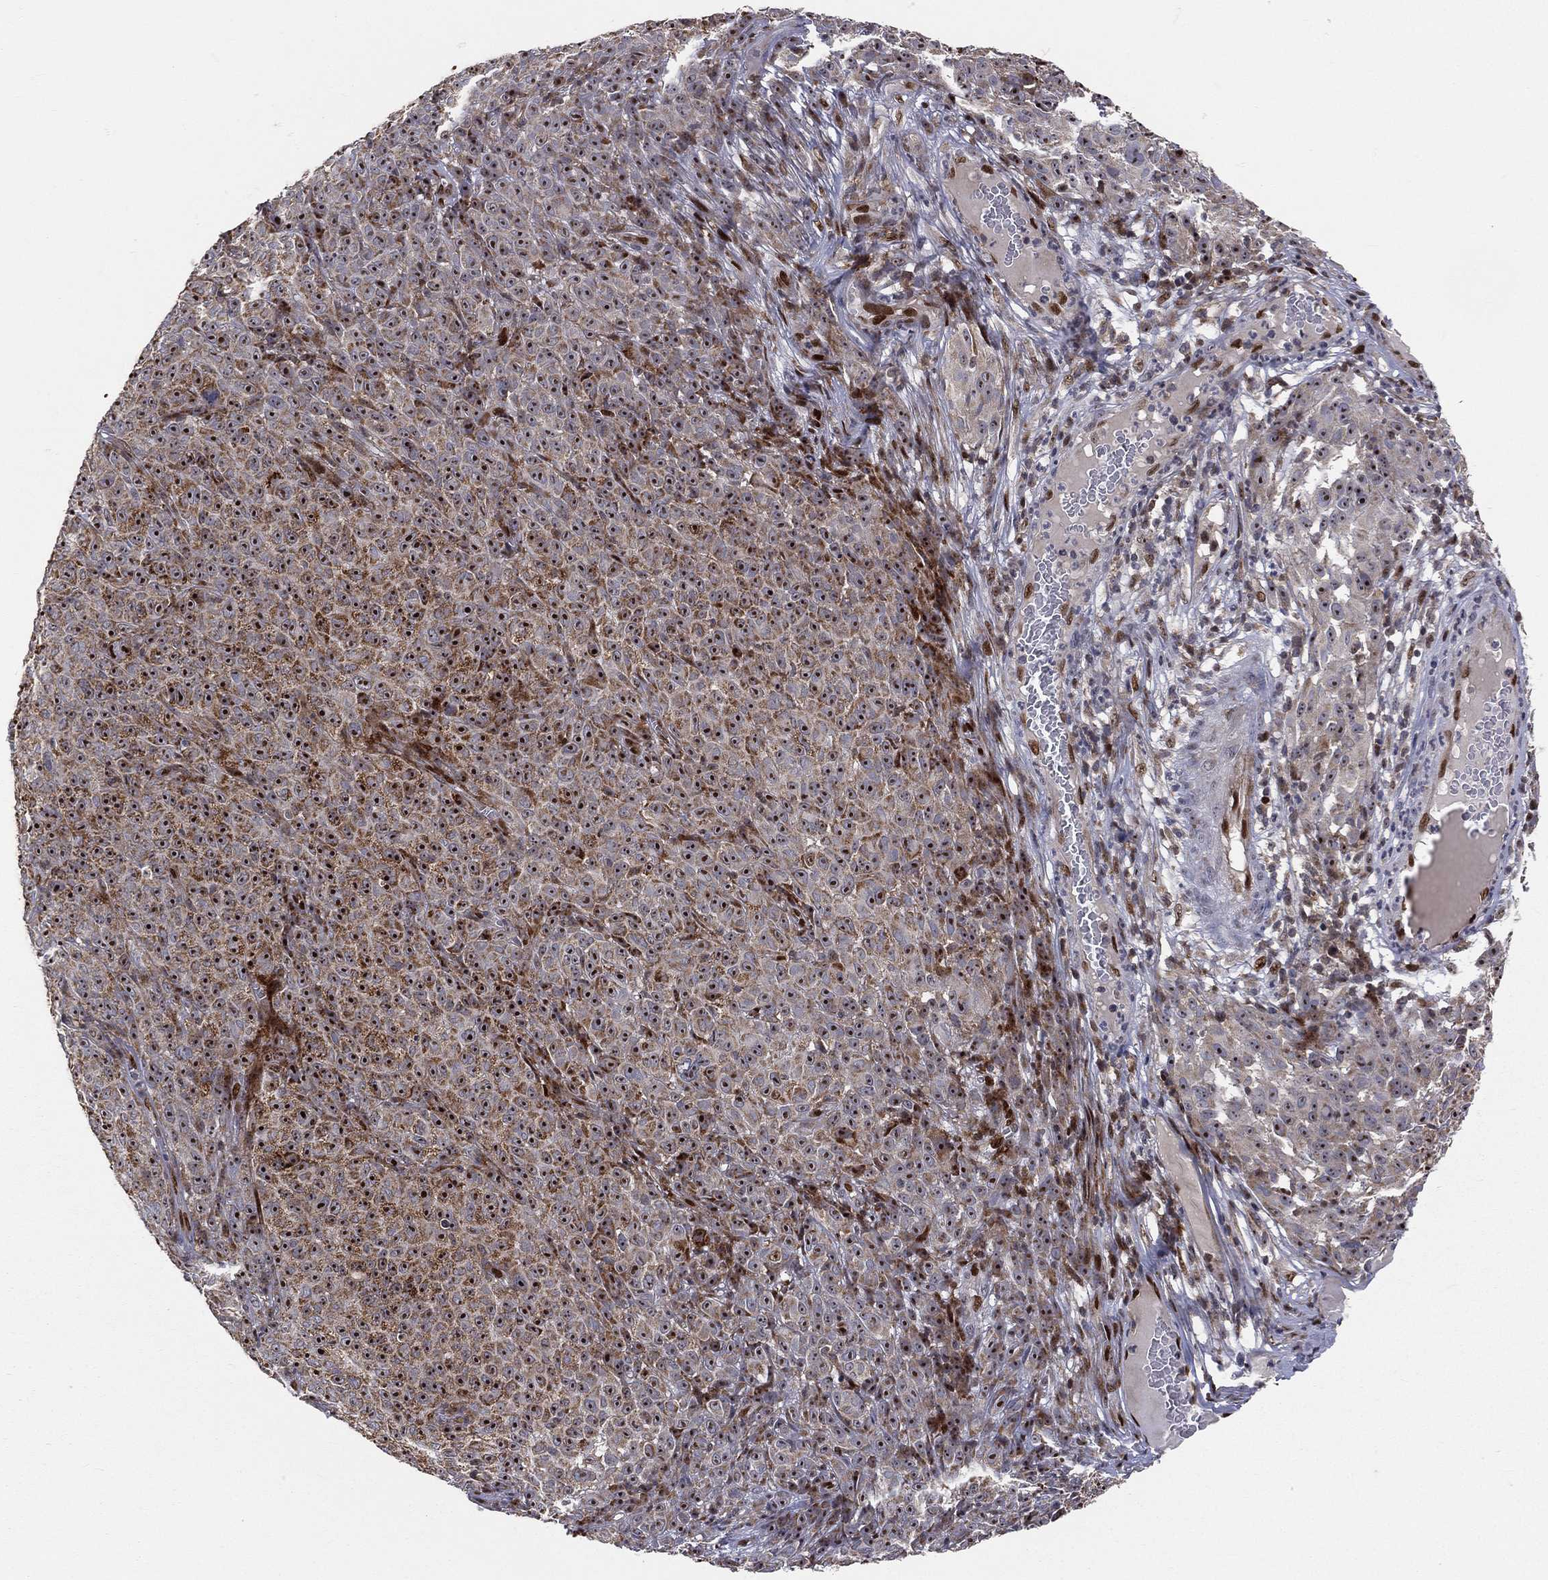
{"staining": {"intensity": "strong", "quantity": "25%-75%", "location": "cytoplasmic/membranous,nuclear"}, "tissue": "melanoma", "cell_type": "Tumor cells", "image_type": "cancer", "snomed": [{"axis": "morphology", "description": "Malignant melanoma, NOS"}, {"axis": "topography", "description": "Skin"}], "caption": "An immunohistochemistry (IHC) image of neoplastic tissue is shown. Protein staining in brown highlights strong cytoplasmic/membranous and nuclear positivity in malignant melanoma within tumor cells. Immunohistochemistry (ihc) stains the protein of interest in brown and the nuclei are stained blue.", "gene": "ZEB1", "patient": {"sex": "female", "age": 82}}